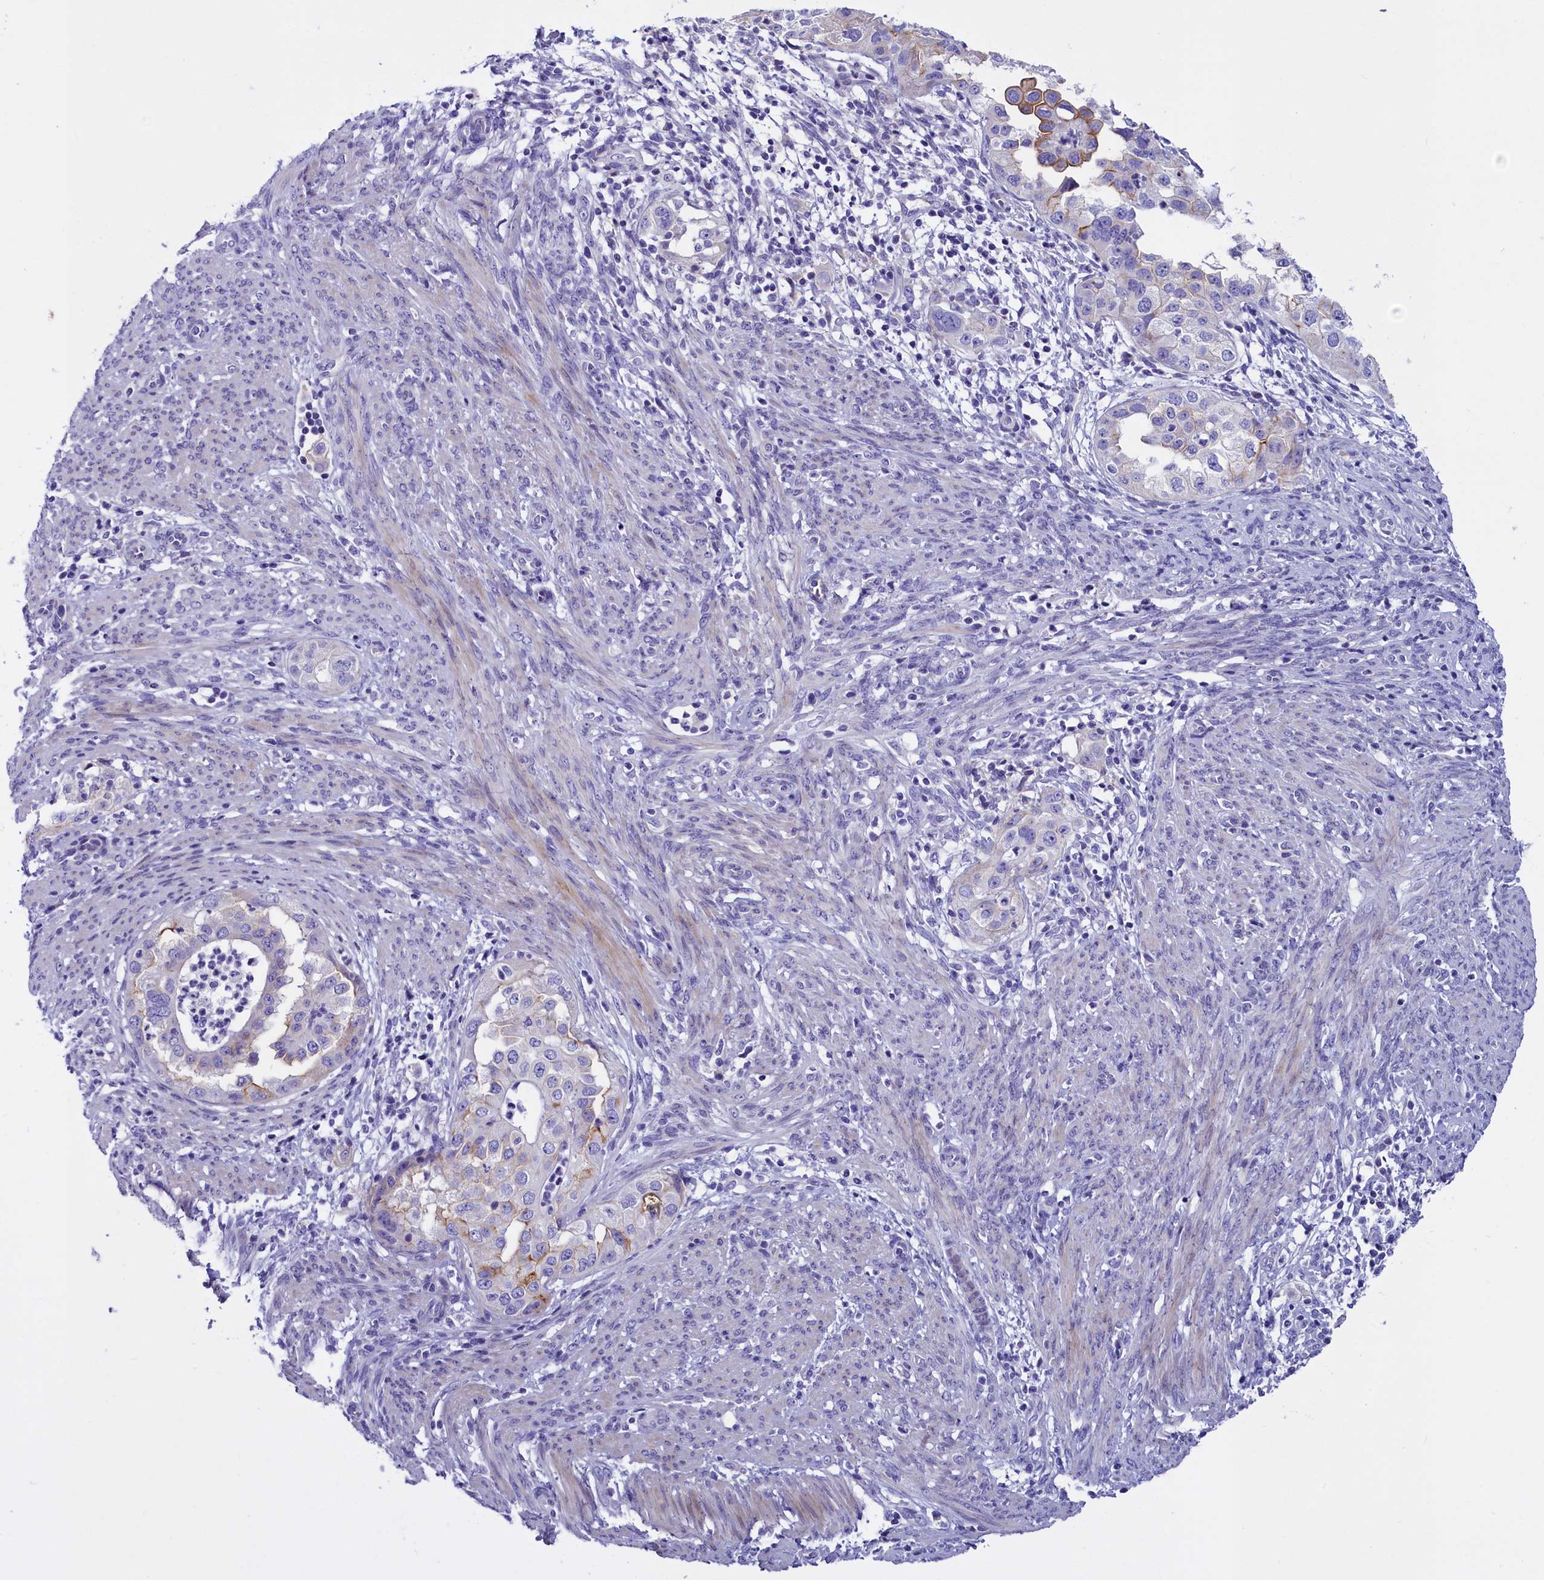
{"staining": {"intensity": "moderate", "quantity": "<25%", "location": "cytoplasmic/membranous"}, "tissue": "endometrial cancer", "cell_type": "Tumor cells", "image_type": "cancer", "snomed": [{"axis": "morphology", "description": "Adenocarcinoma, NOS"}, {"axis": "topography", "description": "Endometrium"}], "caption": "IHC (DAB (3,3'-diaminobenzidine)) staining of human endometrial cancer (adenocarcinoma) demonstrates moderate cytoplasmic/membranous protein staining in approximately <25% of tumor cells. The staining is performed using DAB brown chromogen to label protein expression. The nuclei are counter-stained blue using hematoxylin.", "gene": "RTTN", "patient": {"sex": "female", "age": 85}}